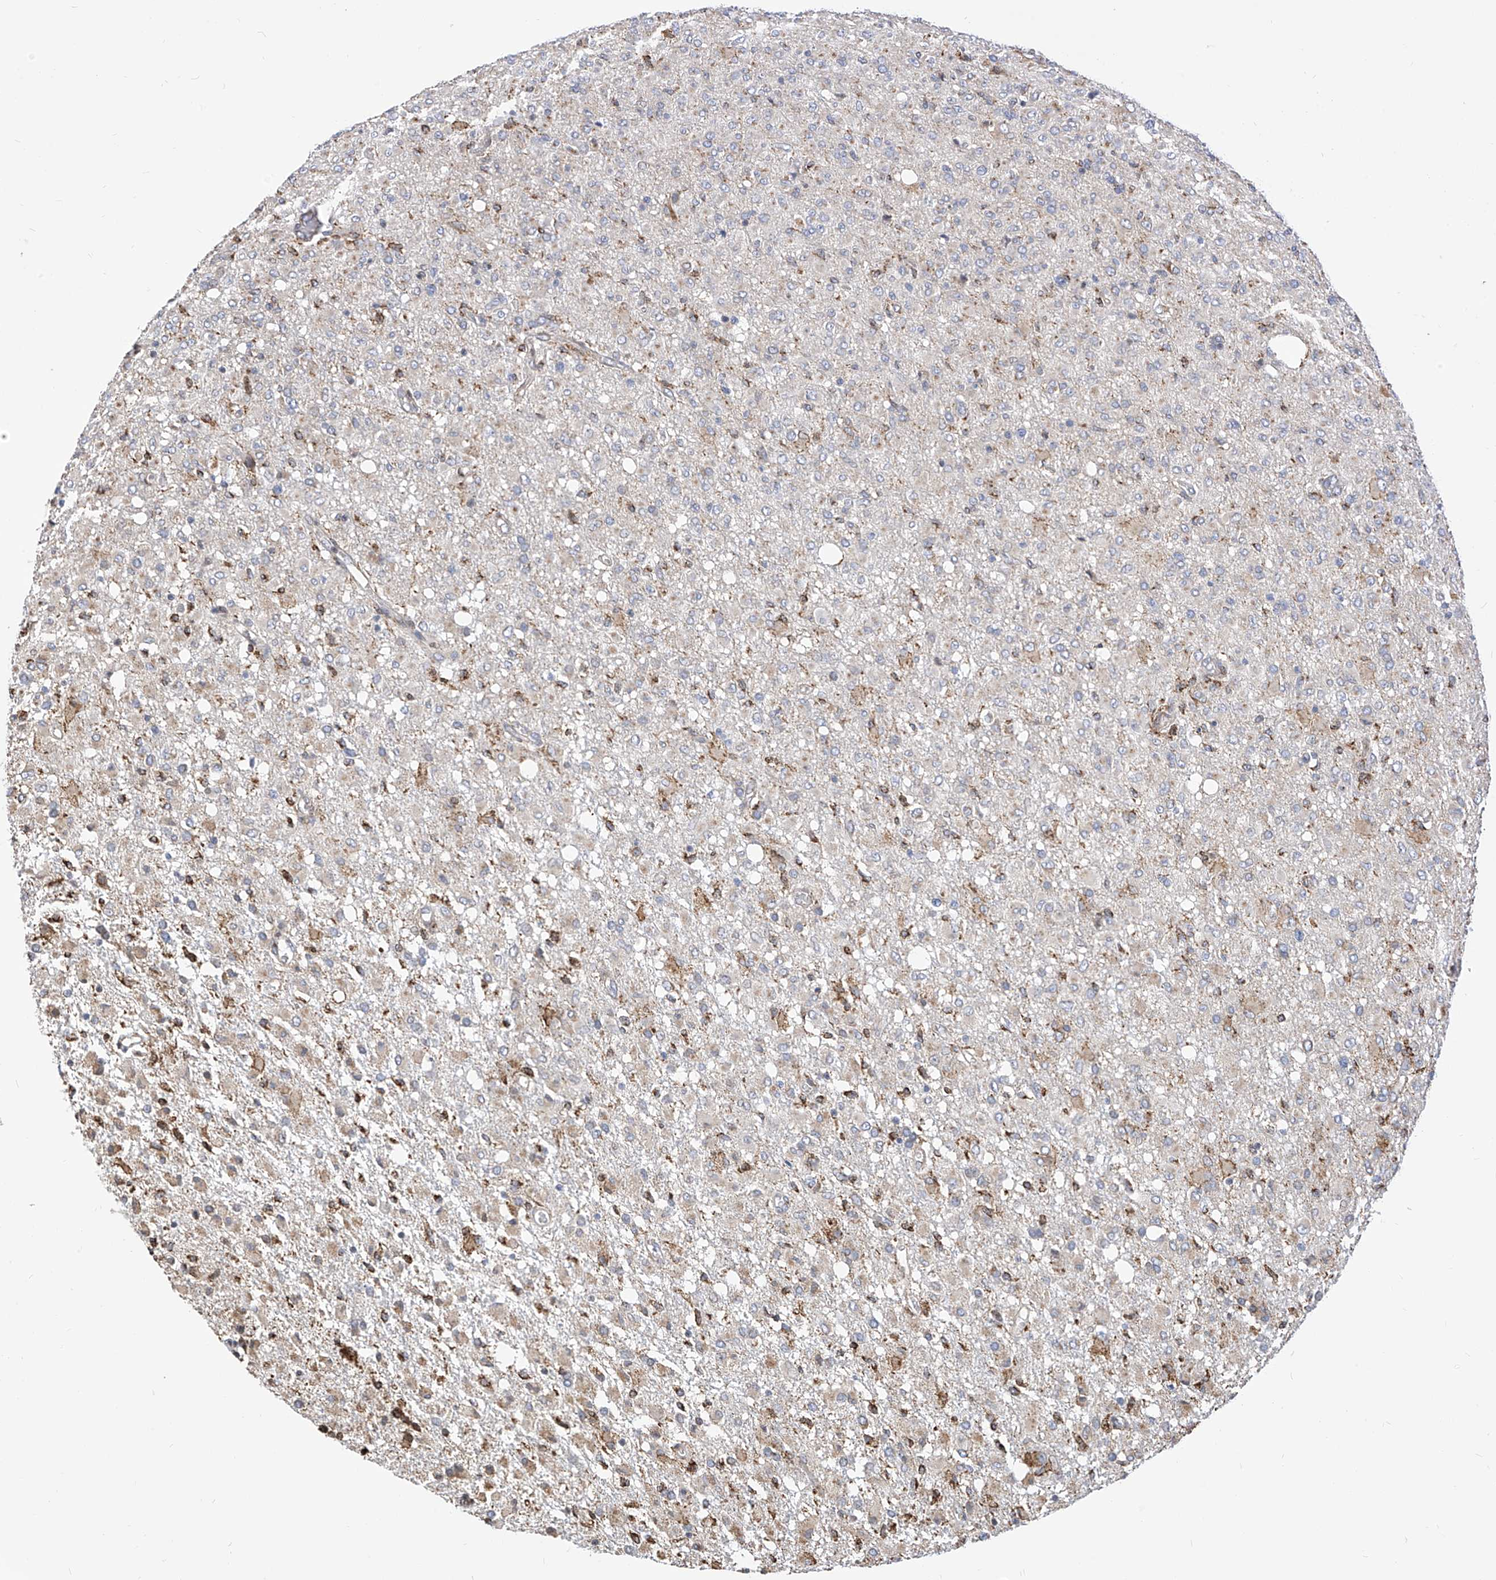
{"staining": {"intensity": "negative", "quantity": "none", "location": "none"}, "tissue": "glioma", "cell_type": "Tumor cells", "image_type": "cancer", "snomed": [{"axis": "morphology", "description": "Glioma, malignant, High grade"}, {"axis": "topography", "description": "Brain"}], "caption": "There is no significant expression in tumor cells of malignant glioma (high-grade).", "gene": "TTLL8", "patient": {"sex": "female", "age": 57}}